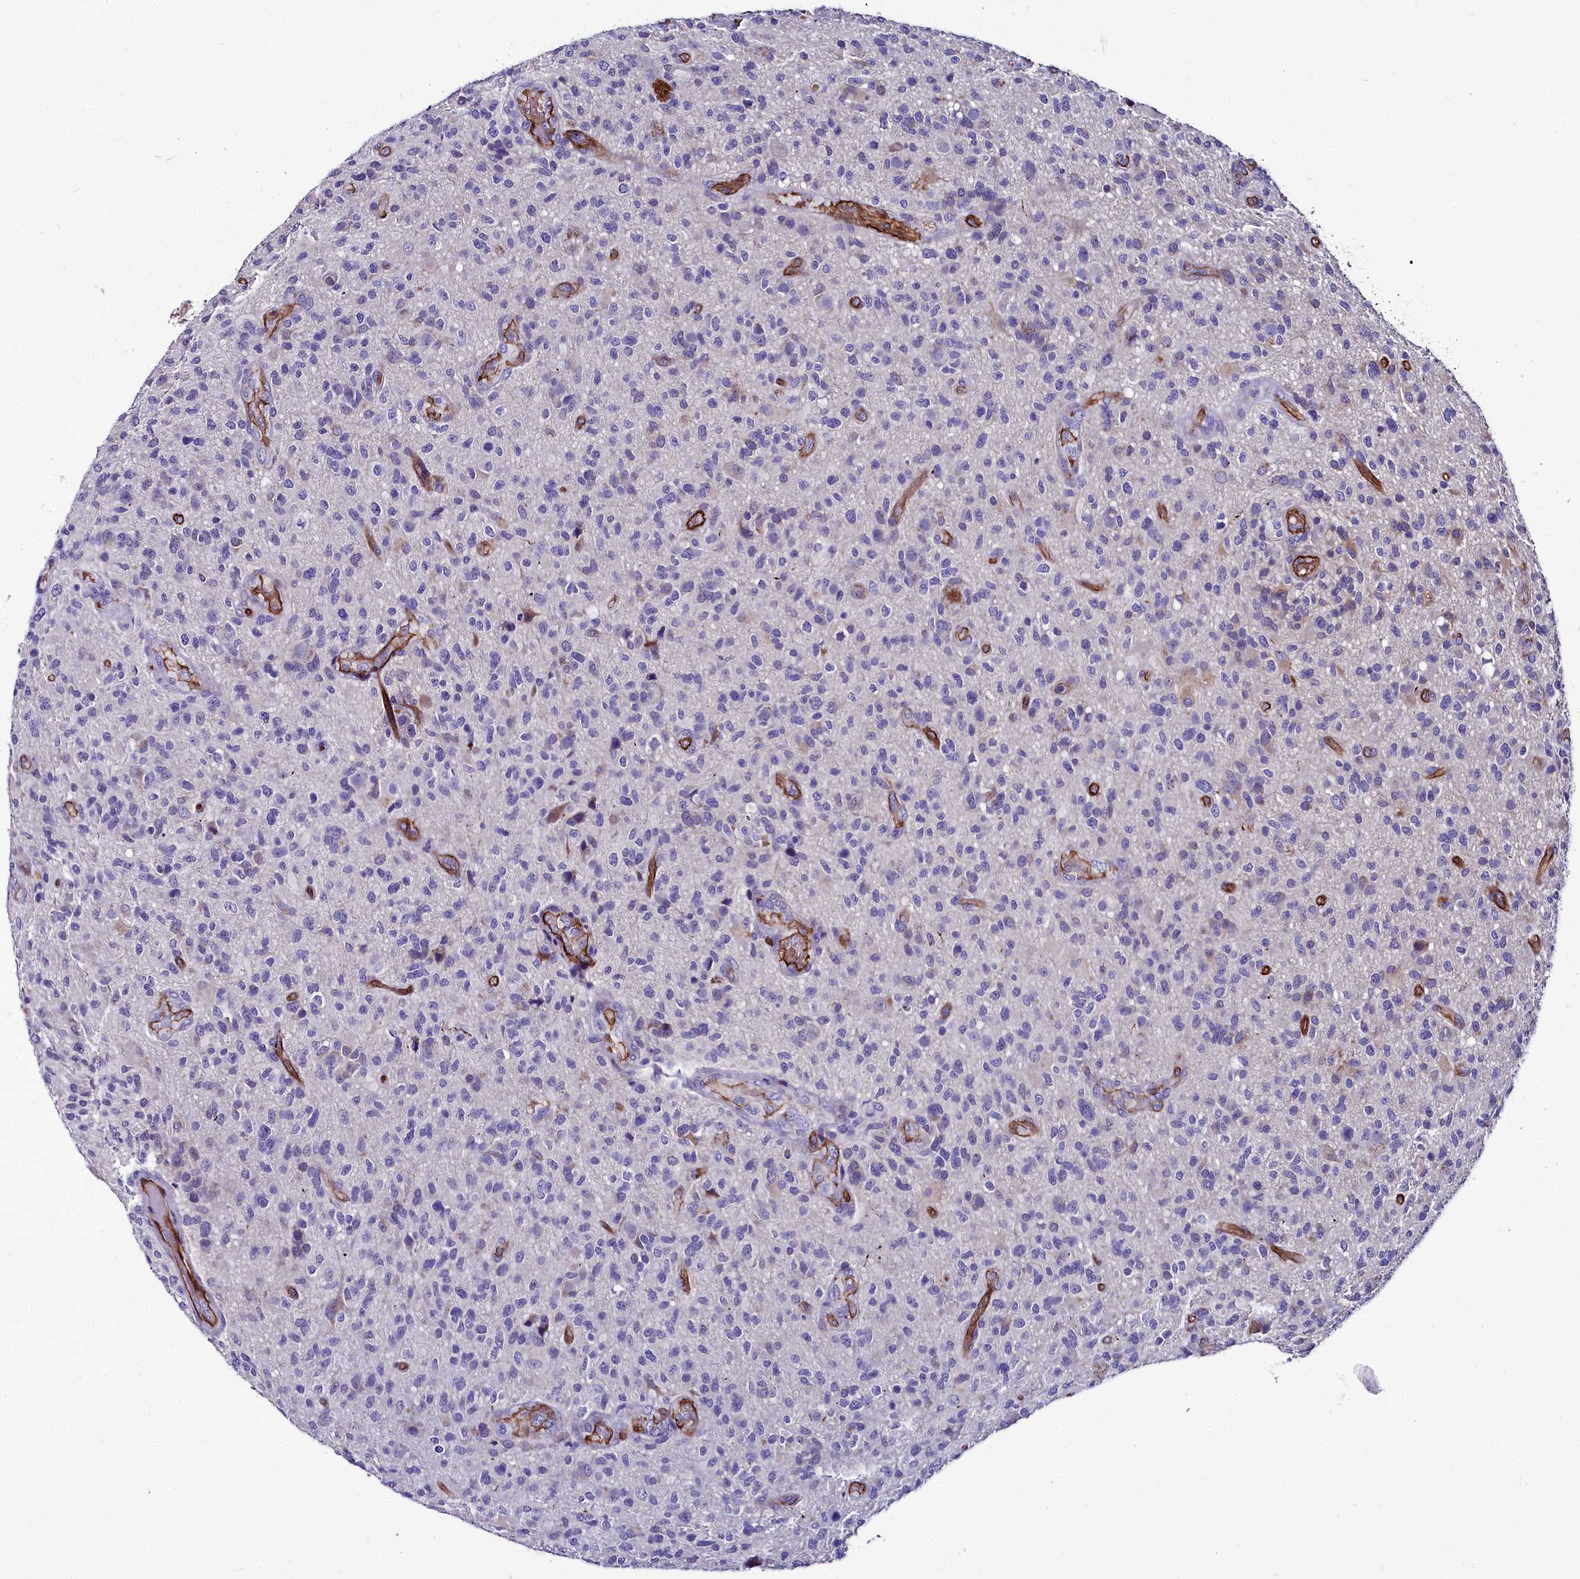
{"staining": {"intensity": "weak", "quantity": "<25%", "location": "cytoplasmic/membranous"}, "tissue": "glioma", "cell_type": "Tumor cells", "image_type": "cancer", "snomed": [{"axis": "morphology", "description": "Glioma, malignant, High grade"}, {"axis": "topography", "description": "Brain"}], "caption": "Tumor cells show no significant protein staining in malignant glioma (high-grade).", "gene": "CYP4F11", "patient": {"sex": "male", "age": 47}}